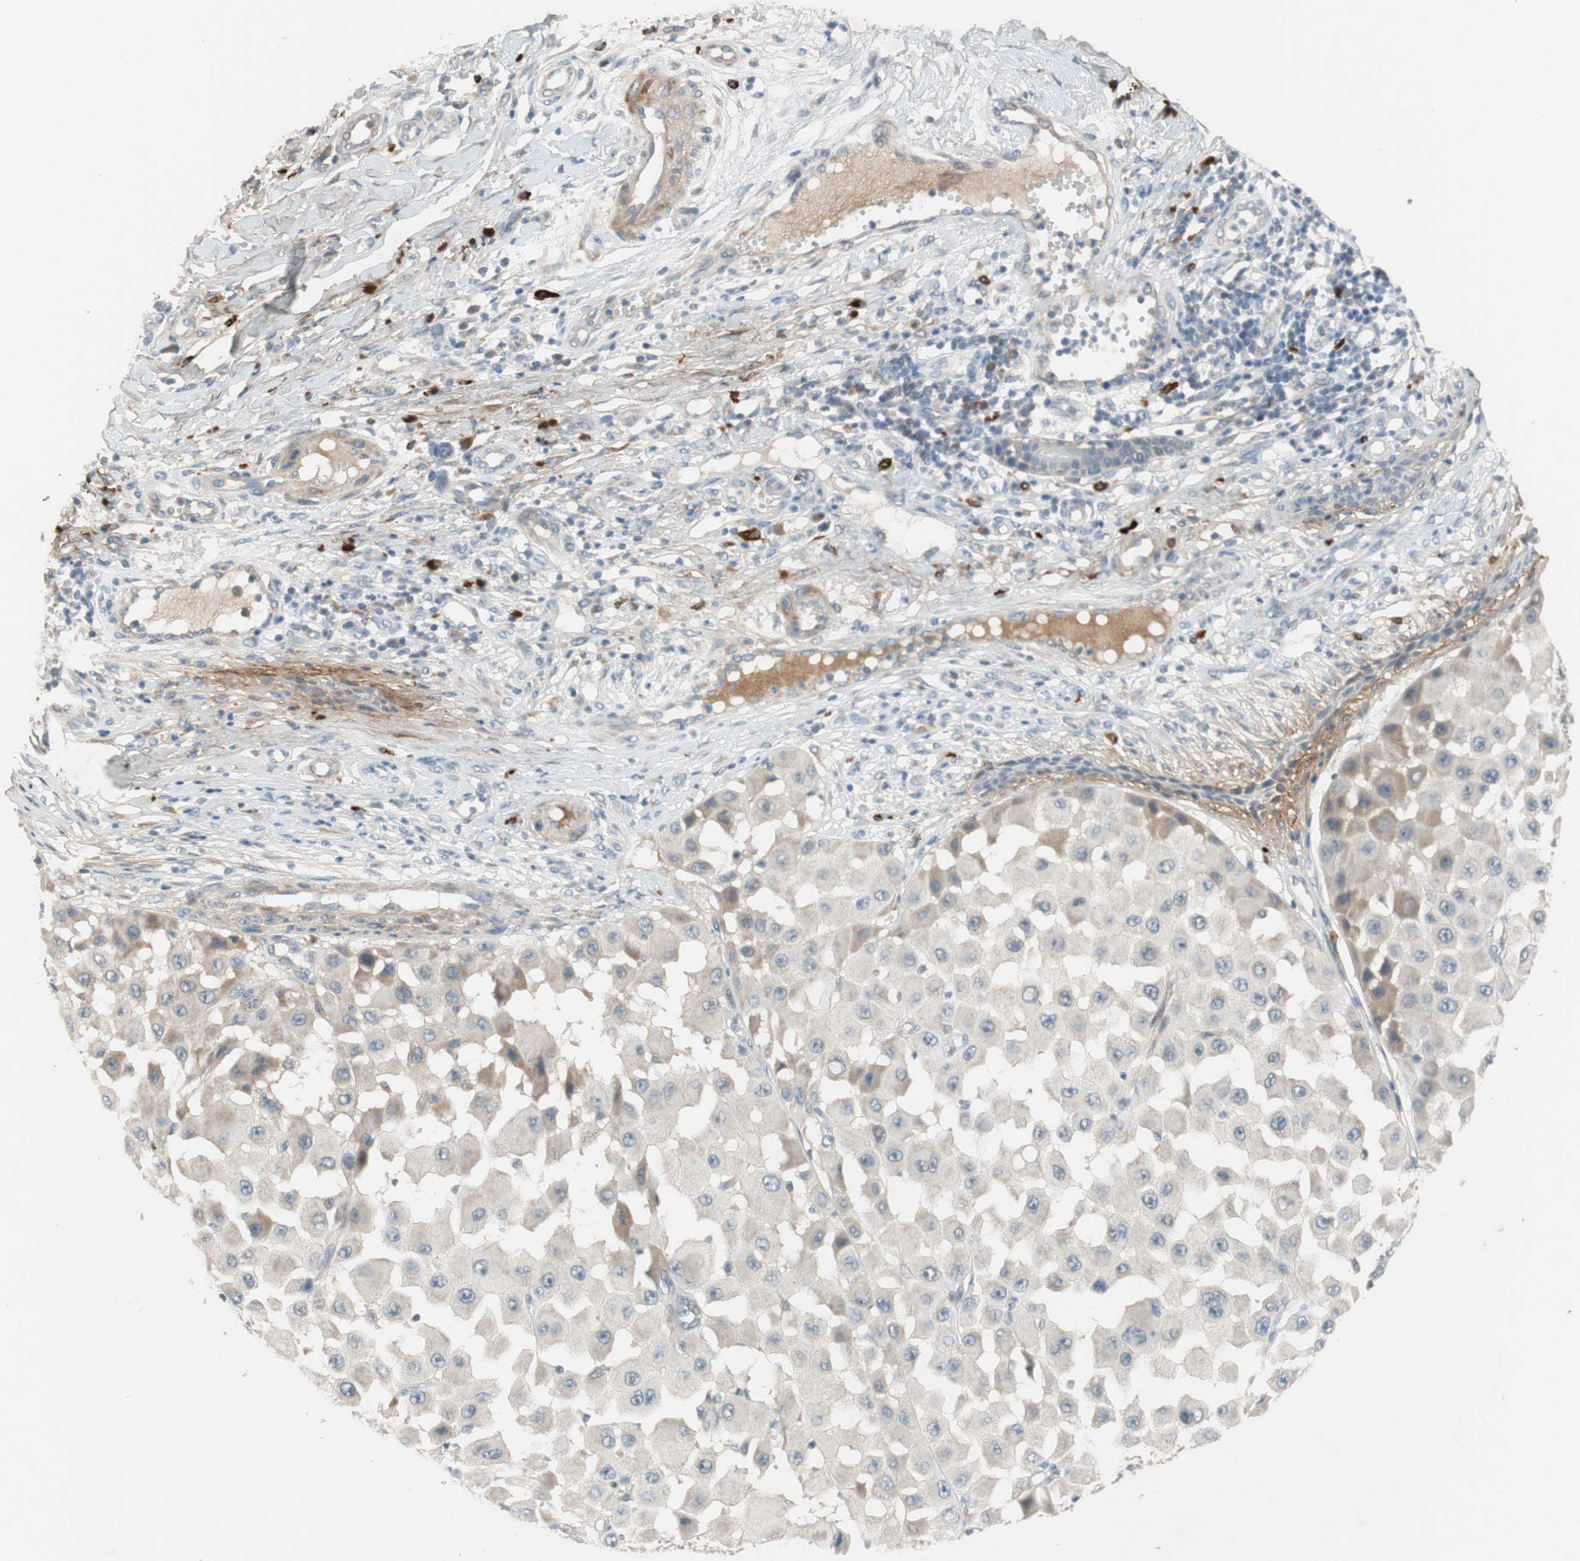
{"staining": {"intensity": "weak", "quantity": "25%-75%", "location": "cytoplasmic/membranous"}, "tissue": "melanoma", "cell_type": "Tumor cells", "image_type": "cancer", "snomed": [{"axis": "morphology", "description": "Malignant melanoma, NOS"}, {"axis": "topography", "description": "Skin"}], "caption": "Tumor cells reveal low levels of weak cytoplasmic/membranous positivity in approximately 25%-75% of cells in melanoma.", "gene": "COL12A1", "patient": {"sex": "female", "age": 81}}